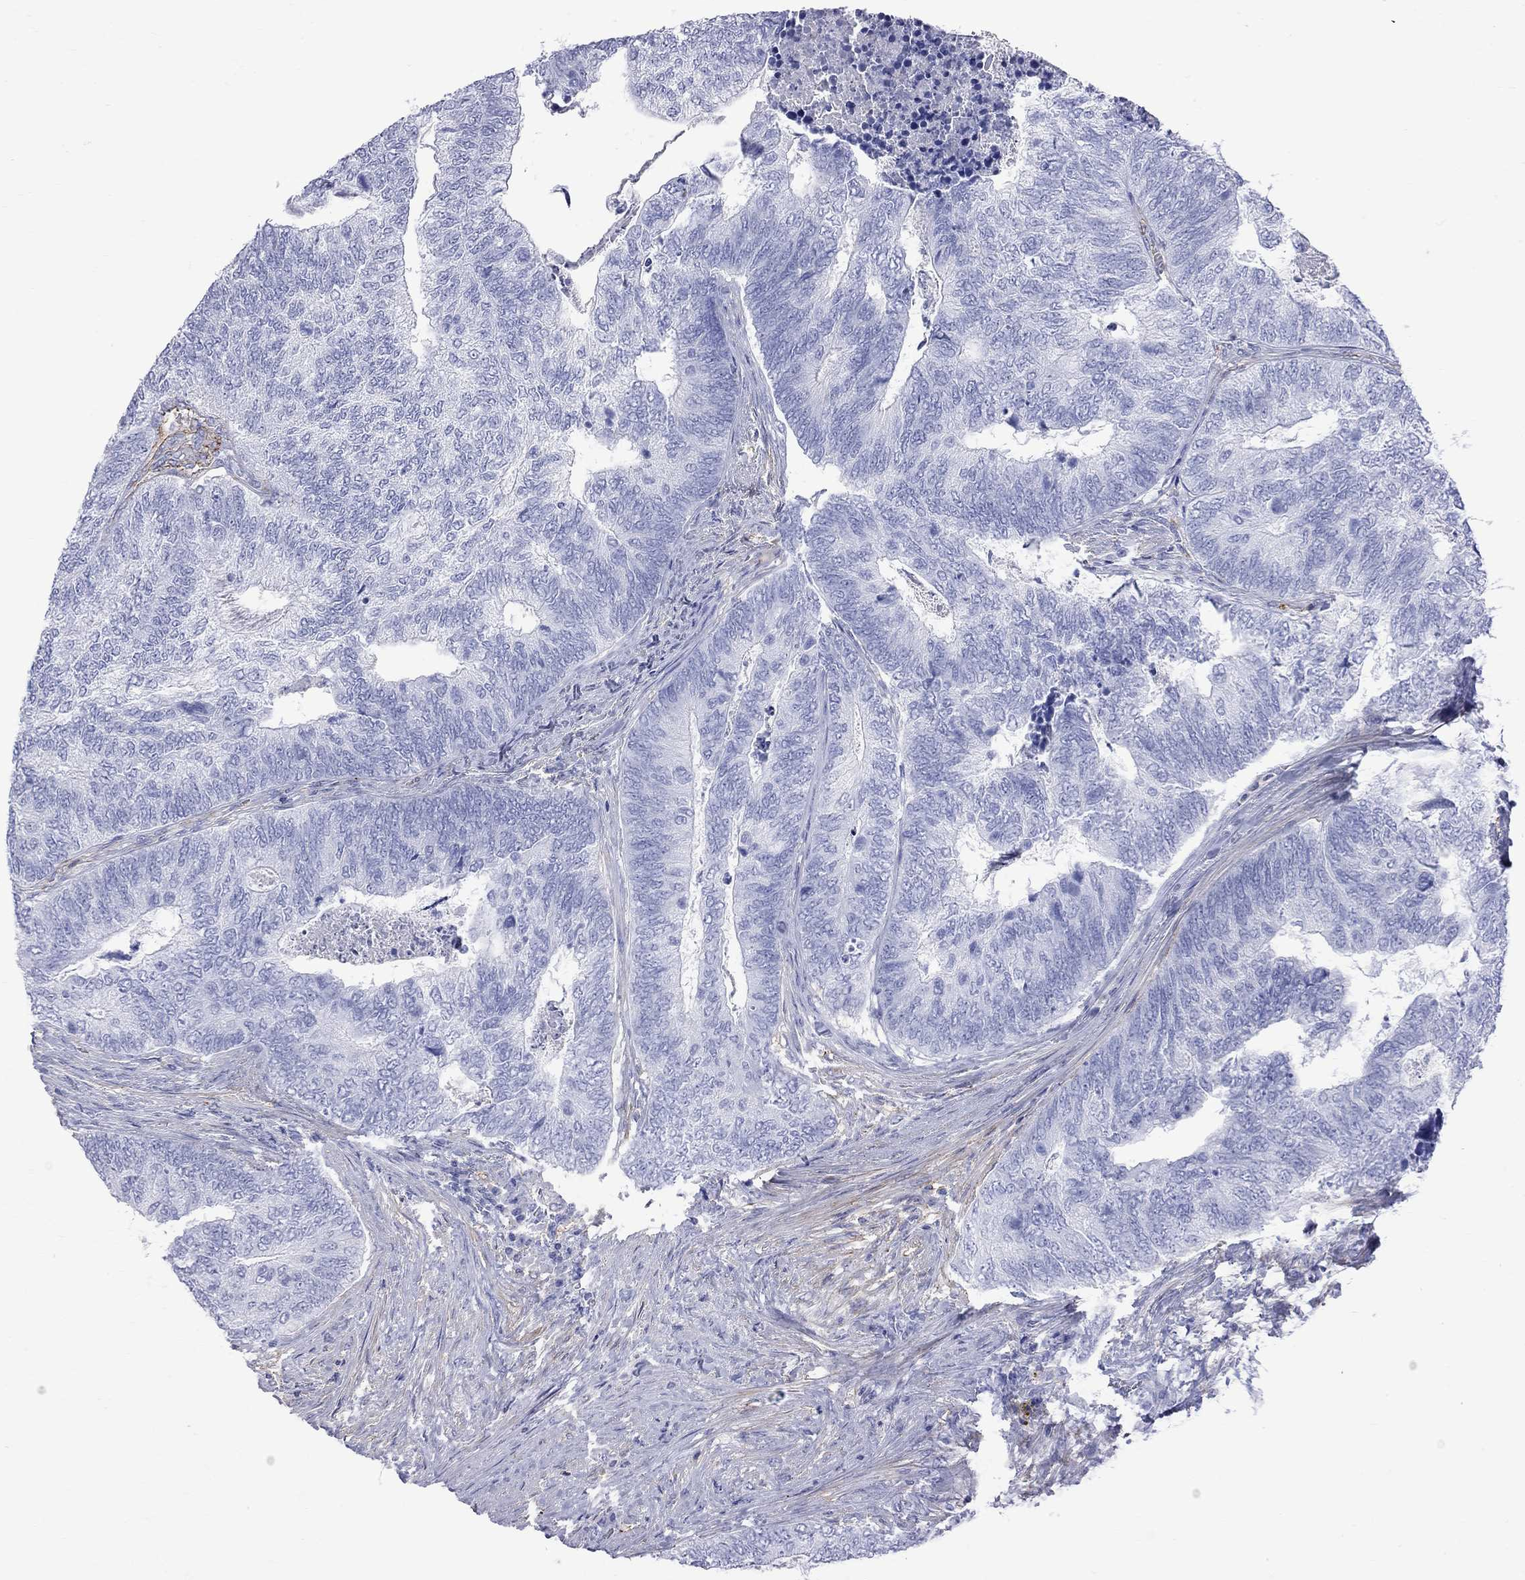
{"staining": {"intensity": "negative", "quantity": "none", "location": "none"}, "tissue": "colorectal cancer", "cell_type": "Tumor cells", "image_type": "cancer", "snomed": [{"axis": "morphology", "description": "Adenocarcinoma, NOS"}, {"axis": "topography", "description": "Colon"}], "caption": "Immunohistochemical staining of colorectal cancer (adenocarcinoma) reveals no significant expression in tumor cells.", "gene": "S100A3", "patient": {"sex": "female", "age": 67}}